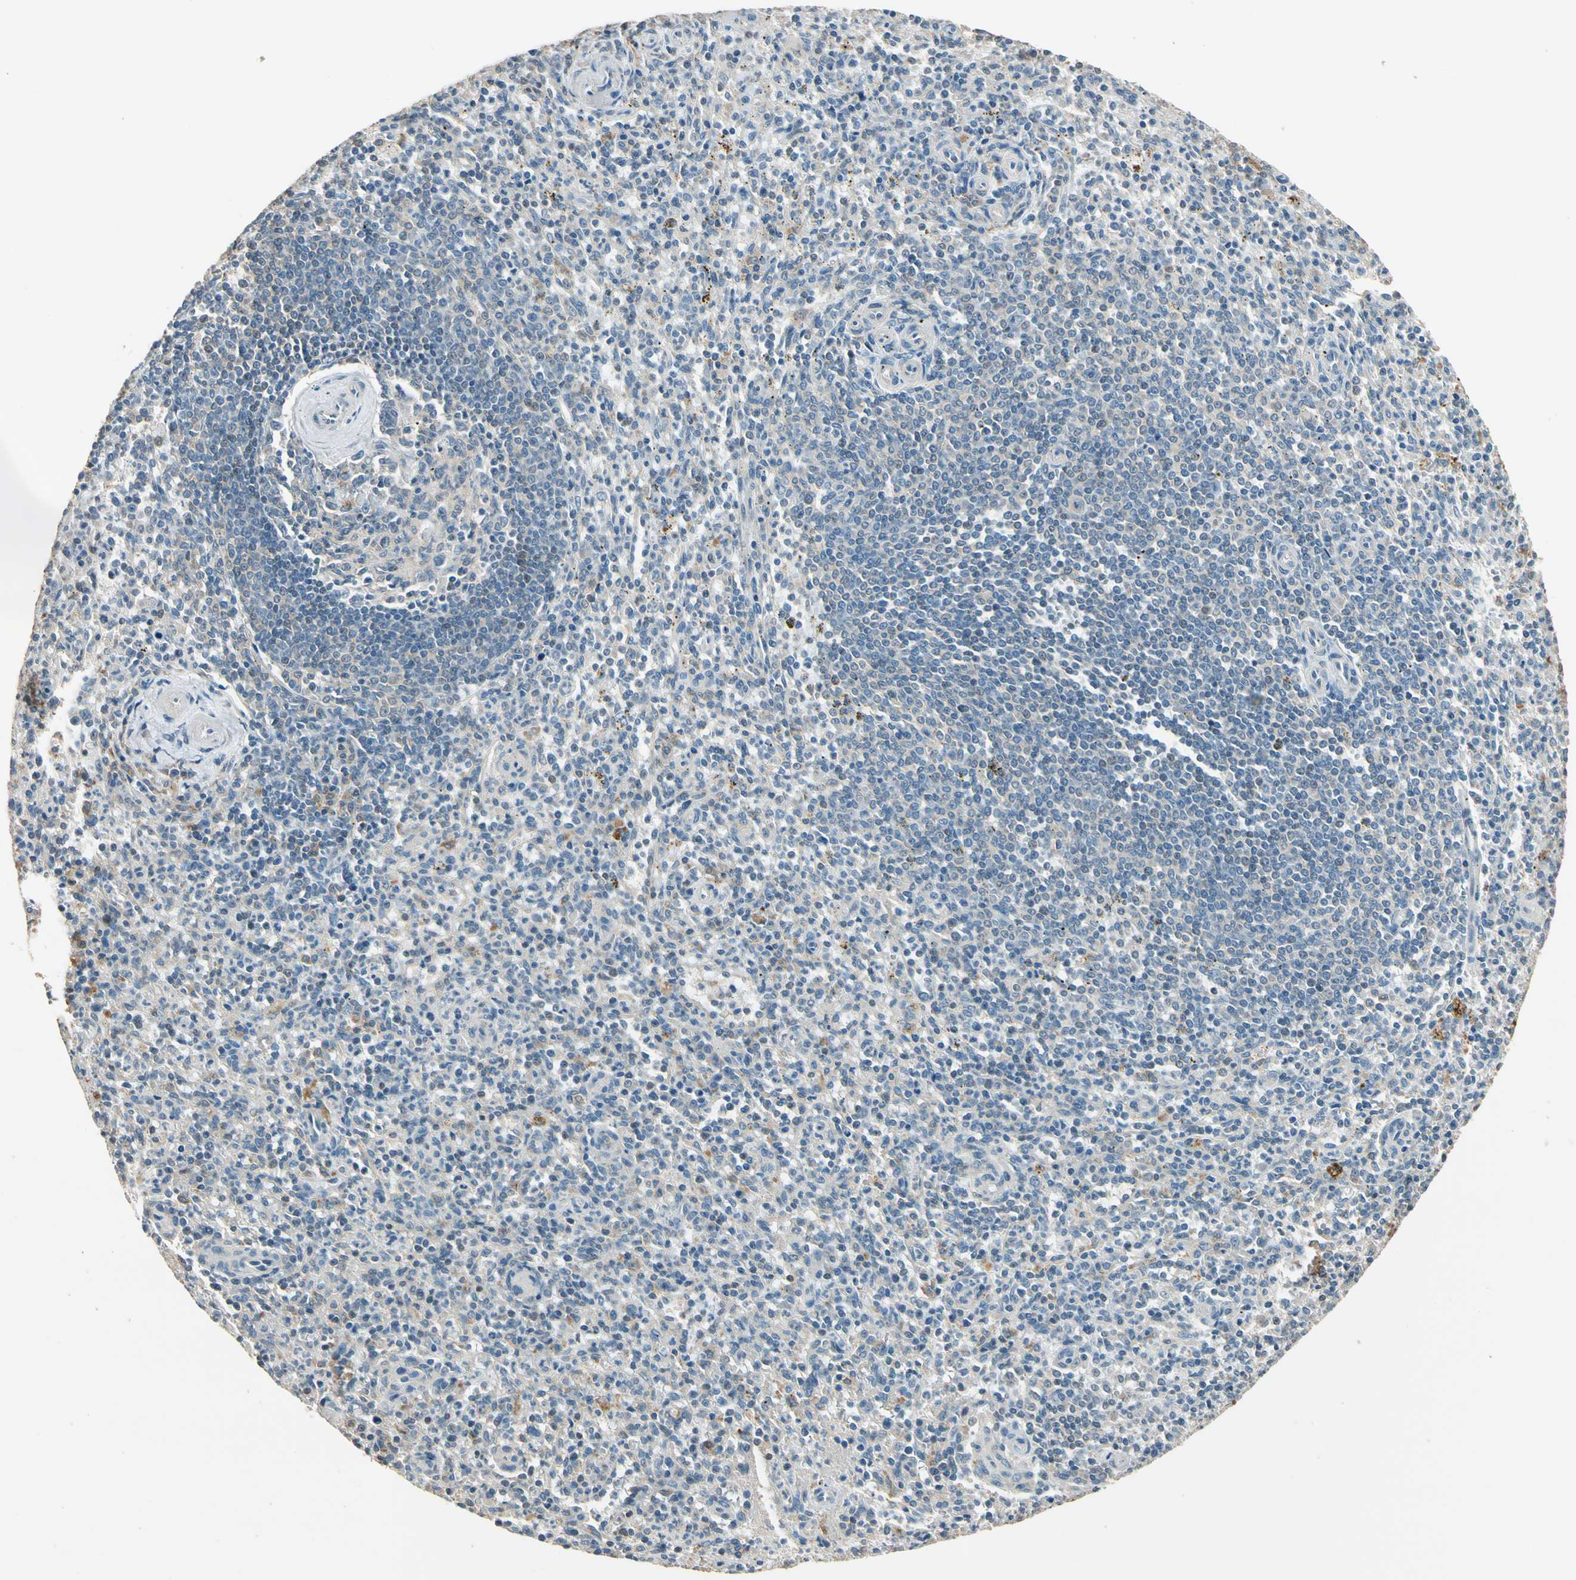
{"staining": {"intensity": "negative", "quantity": "none", "location": "none"}, "tissue": "spleen", "cell_type": "Cells in red pulp", "image_type": "normal", "snomed": [{"axis": "morphology", "description": "Normal tissue, NOS"}, {"axis": "topography", "description": "Spleen"}], "caption": "Spleen stained for a protein using immunohistochemistry shows no expression cells in red pulp.", "gene": "MAP3K7", "patient": {"sex": "male", "age": 72}}